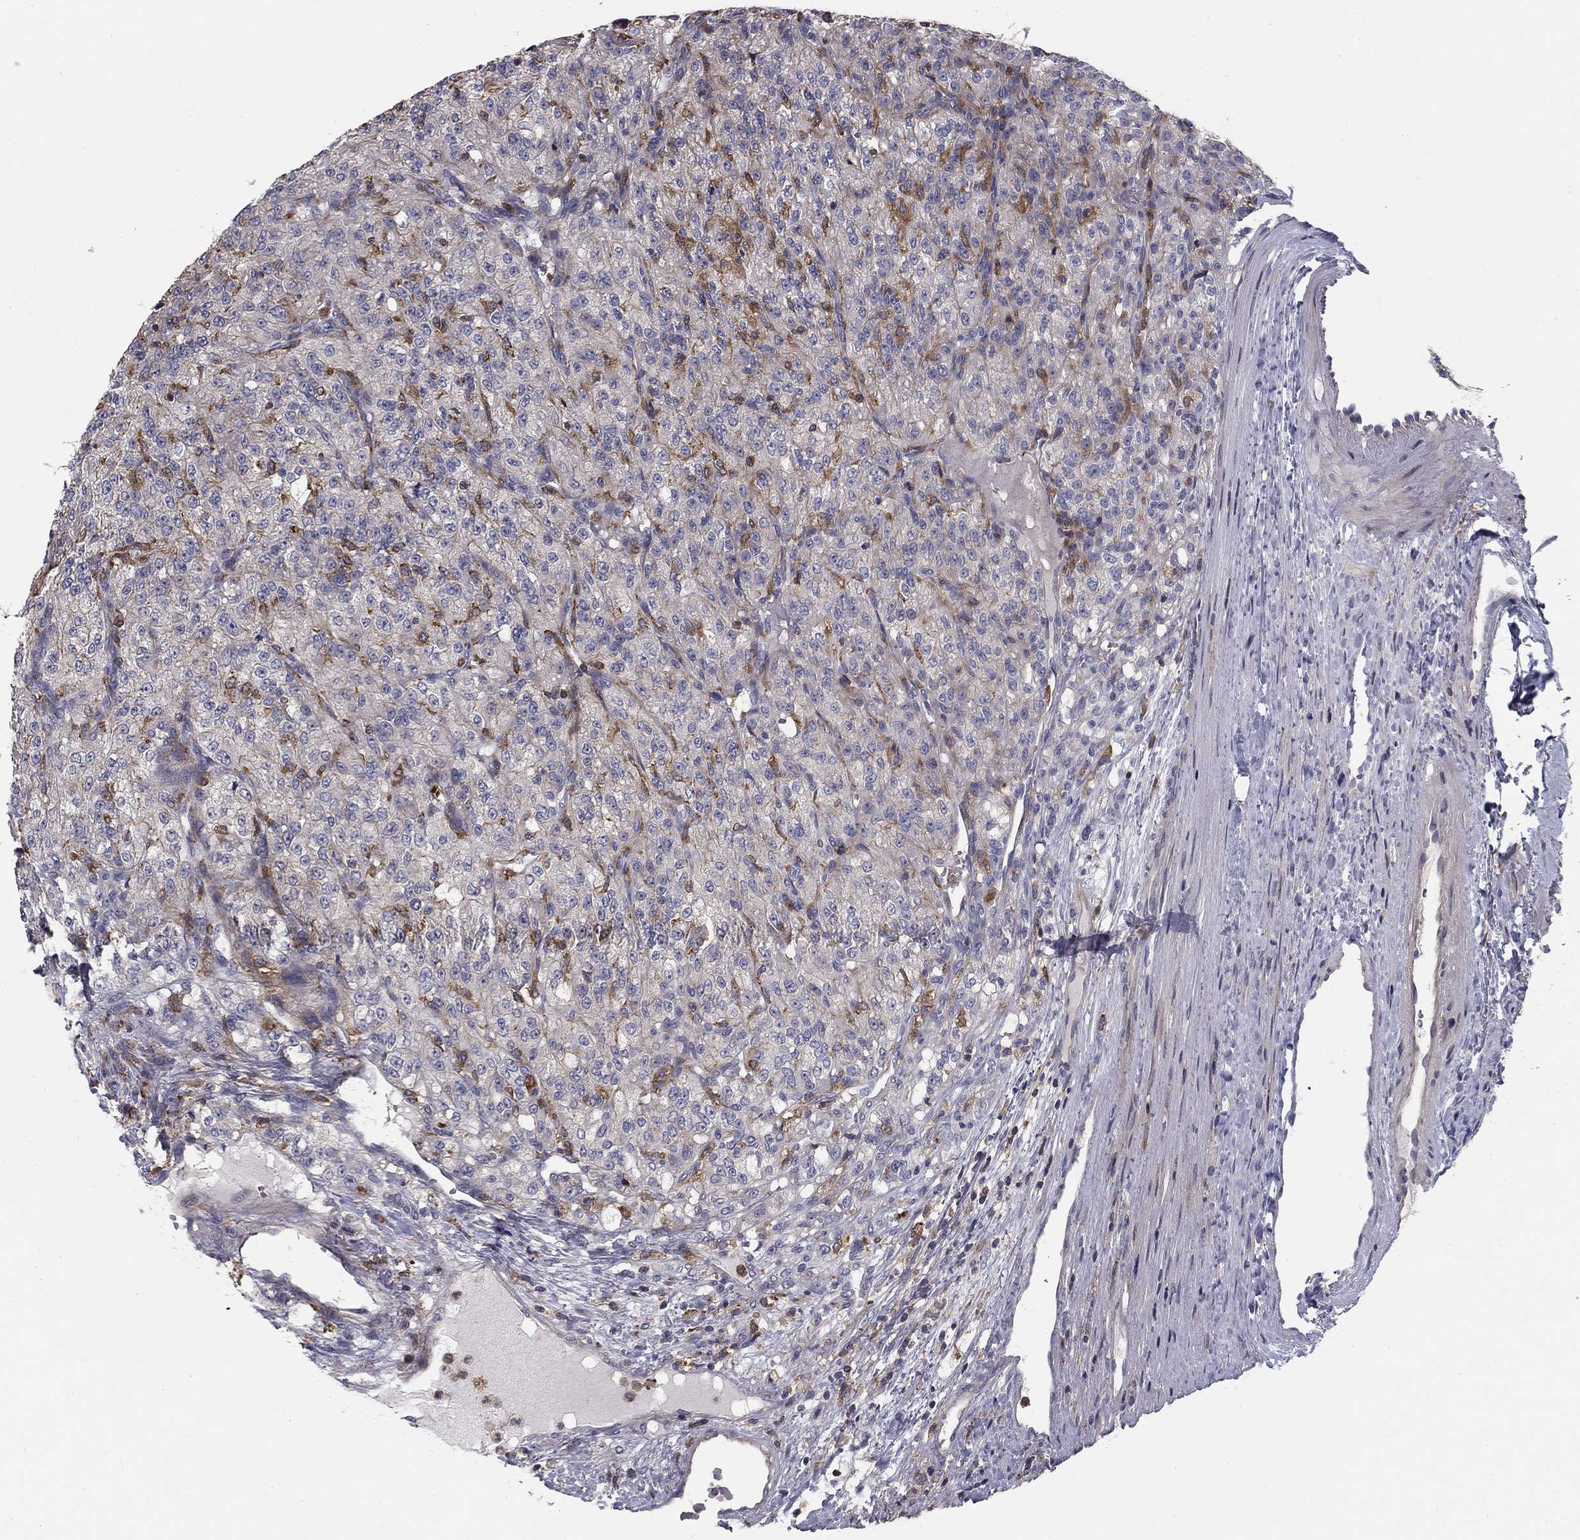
{"staining": {"intensity": "negative", "quantity": "none", "location": "none"}, "tissue": "renal cancer", "cell_type": "Tumor cells", "image_type": "cancer", "snomed": [{"axis": "morphology", "description": "Adenocarcinoma, NOS"}, {"axis": "topography", "description": "Kidney"}], "caption": "DAB immunohistochemical staining of human renal cancer (adenocarcinoma) exhibits no significant positivity in tumor cells.", "gene": "PLCB2", "patient": {"sex": "female", "age": 63}}